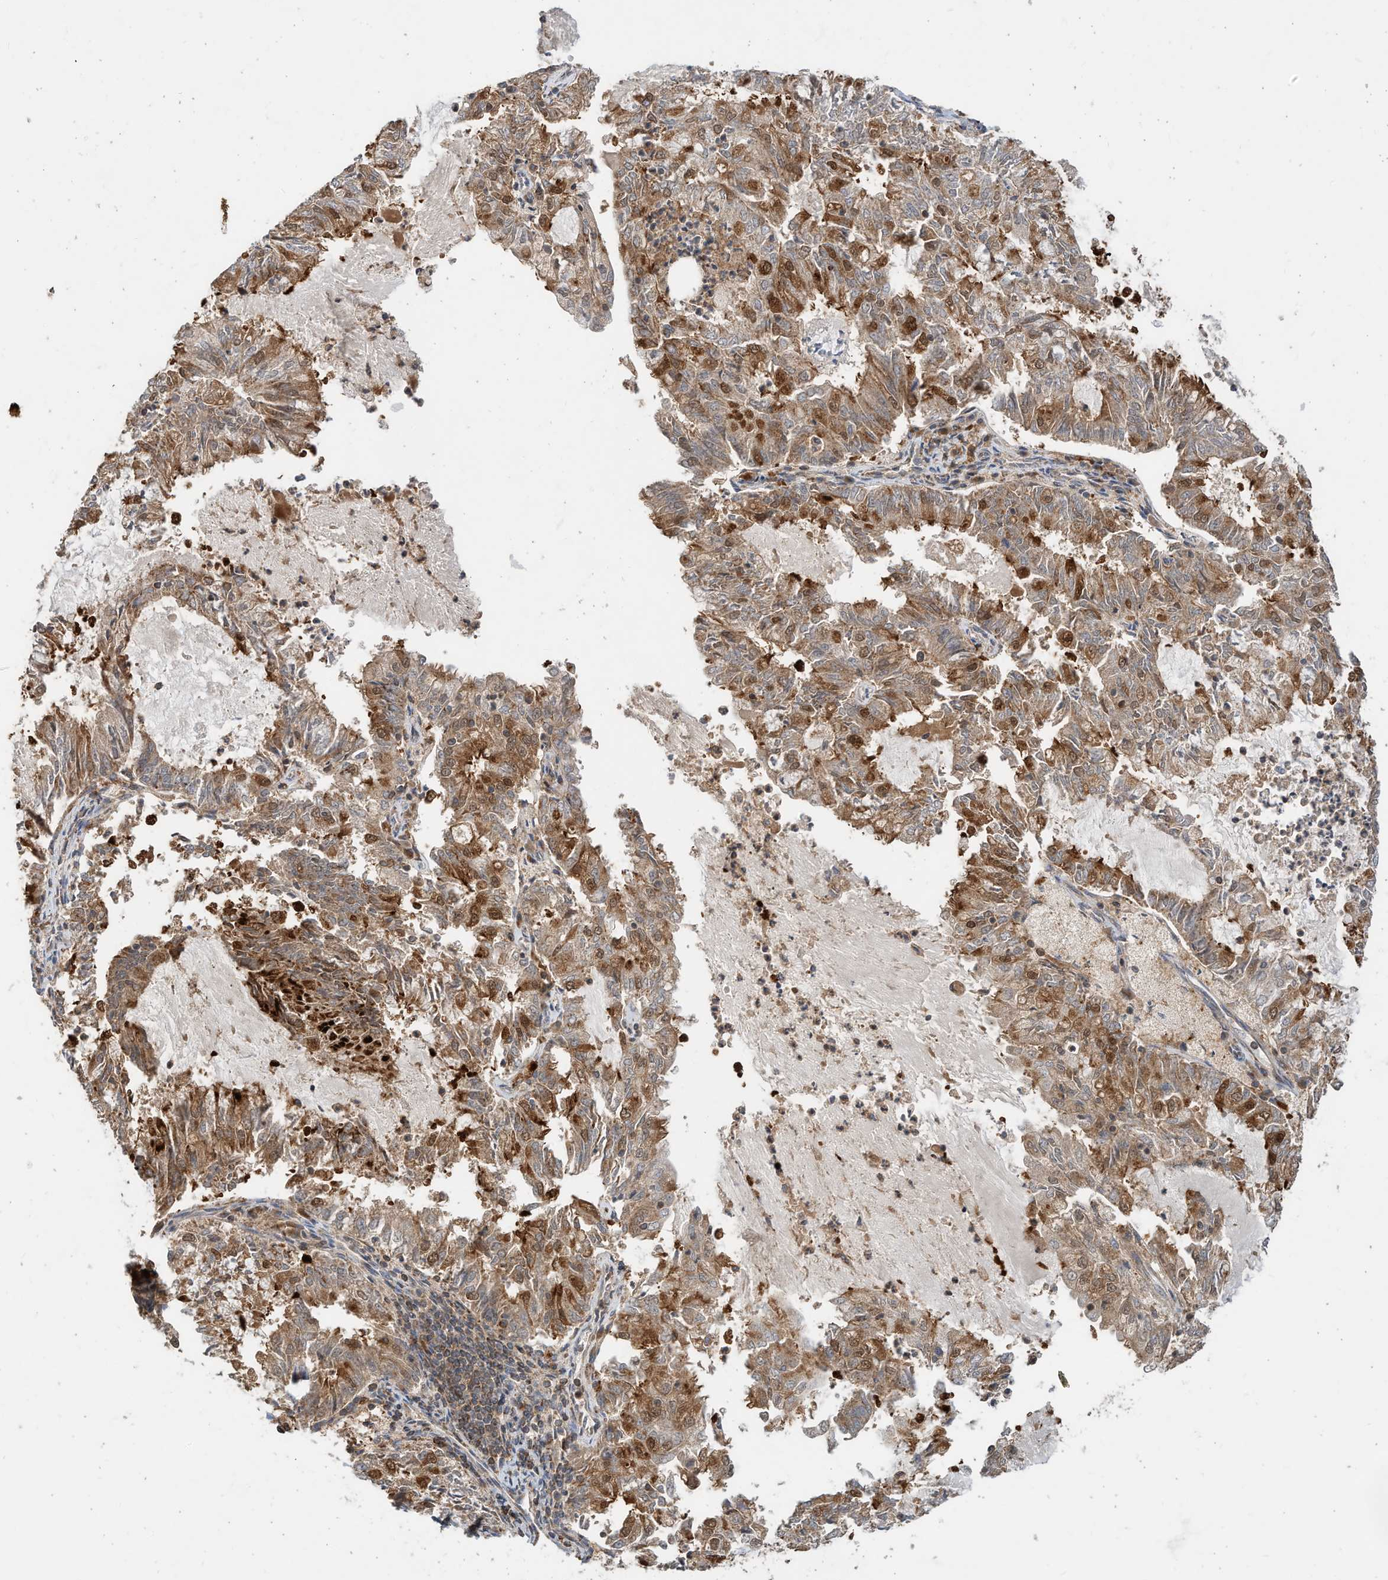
{"staining": {"intensity": "moderate", "quantity": ">75%", "location": "cytoplasmic/membranous"}, "tissue": "endometrial cancer", "cell_type": "Tumor cells", "image_type": "cancer", "snomed": [{"axis": "morphology", "description": "Adenocarcinoma, NOS"}, {"axis": "topography", "description": "Endometrium"}], "caption": "Moderate cytoplasmic/membranous protein staining is identified in approximately >75% of tumor cells in adenocarcinoma (endometrial). The protein of interest is shown in brown color, while the nuclei are stained blue.", "gene": "CPAMD8", "patient": {"sex": "female", "age": 57}}